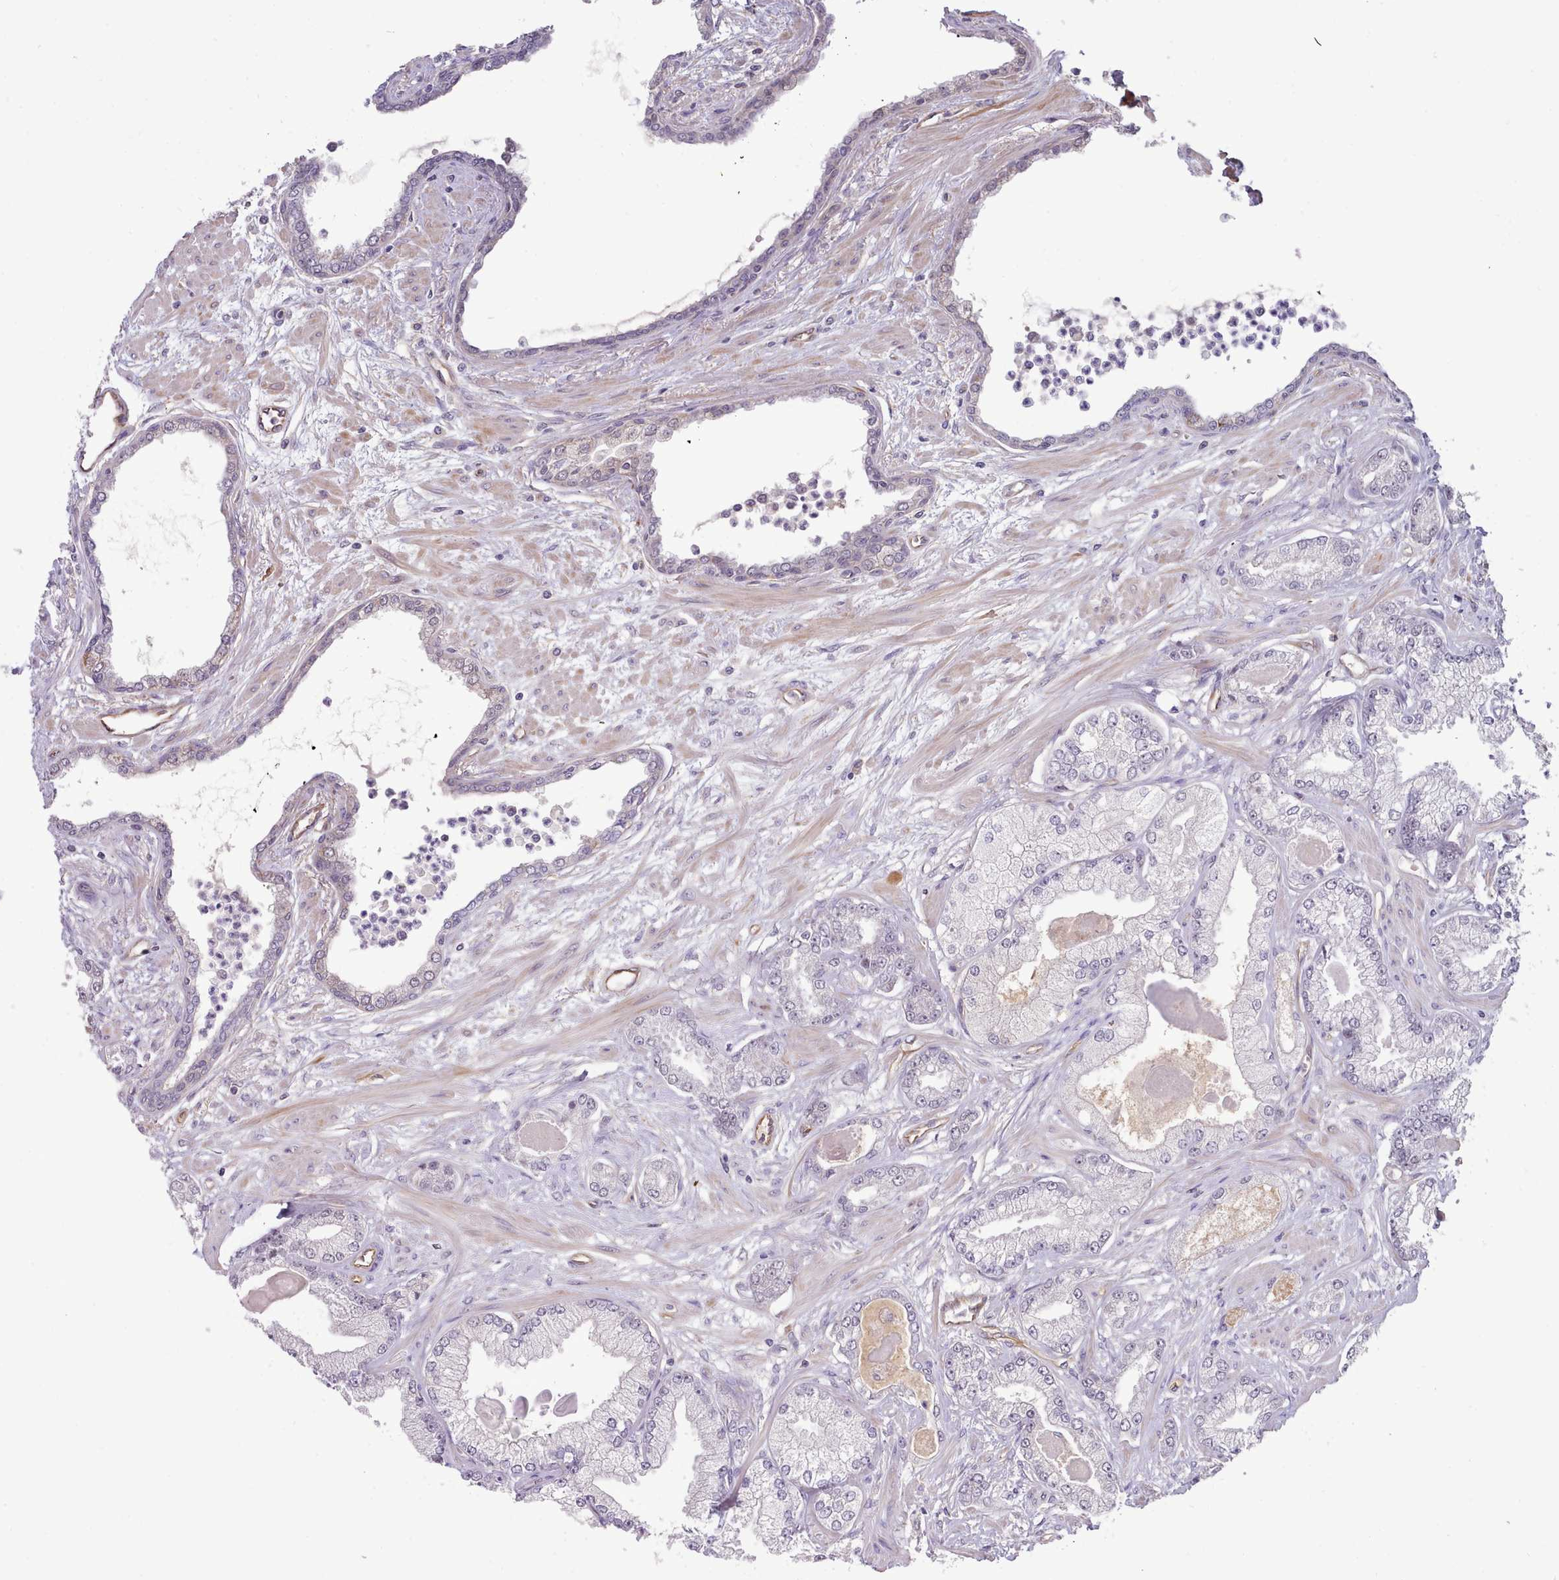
{"staining": {"intensity": "negative", "quantity": "none", "location": "none"}, "tissue": "prostate cancer", "cell_type": "Tumor cells", "image_type": "cancer", "snomed": [{"axis": "morphology", "description": "Adenocarcinoma, Low grade"}, {"axis": "topography", "description": "Prostate"}], "caption": "Immunohistochemistry (IHC) photomicrograph of neoplastic tissue: human prostate low-grade adenocarcinoma stained with DAB (3,3'-diaminobenzidine) demonstrates no significant protein staining in tumor cells. (Stains: DAB immunohistochemistry (IHC) with hematoxylin counter stain, Microscopy: brightfield microscopy at high magnification).", "gene": "ZC3H13", "patient": {"sex": "male", "age": 64}}